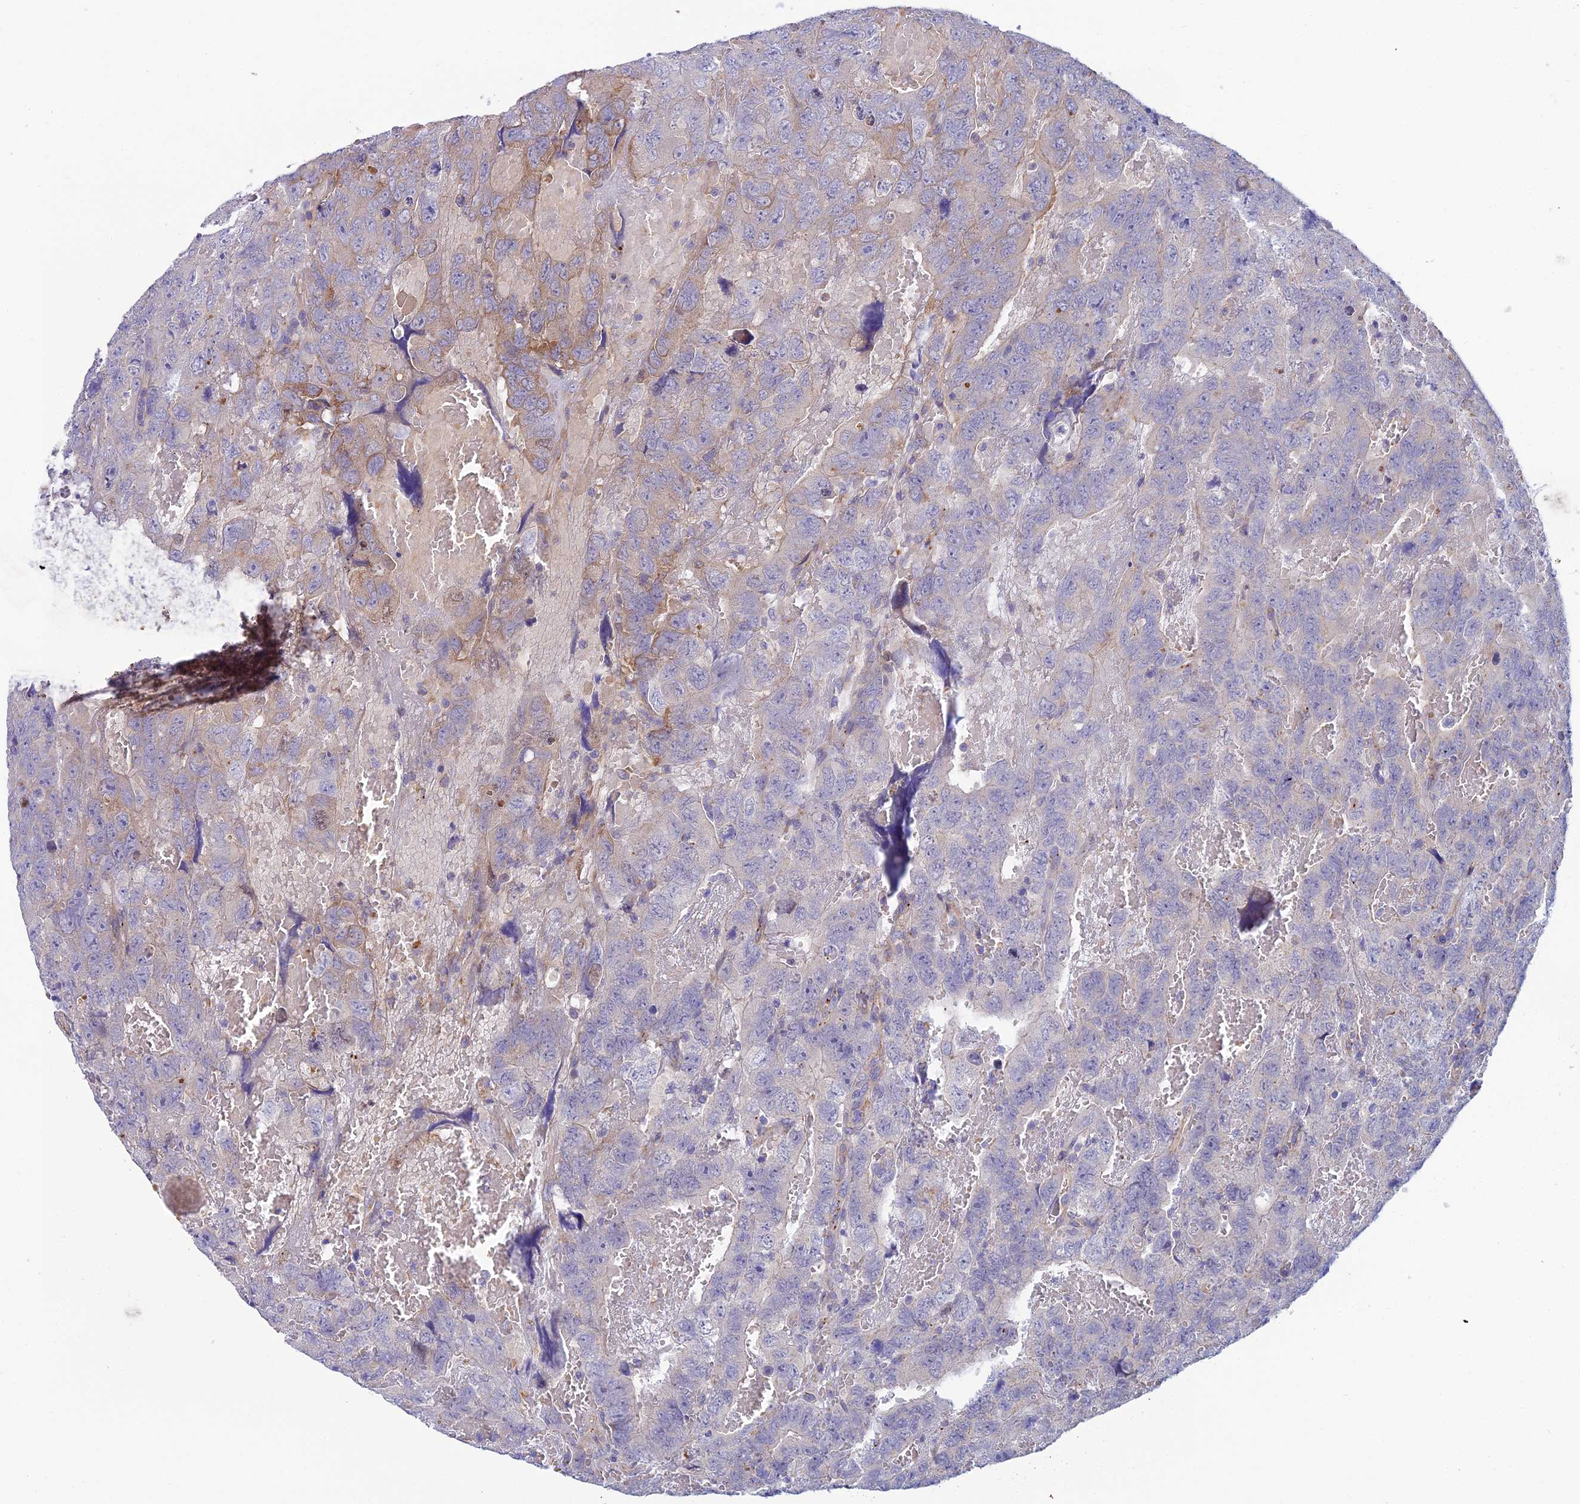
{"staining": {"intensity": "weak", "quantity": "<25%", "location": "cytoplasmic/membranous"}, "tissue": "testis cancer", "cell_type": "Tumor cells", "image_type": "cancer", "snomed": [{"axis": "morphology", "description": "Carcinoma, Embryonal, NOS"}, {"axis": "topography", "description": "Testis"}], "caption": "An immunohistochemistry (IHC) histopathology image of testis cancer is shown. There is no staining in tumor cells of testis cancer.", "gene": "ZNF564", "patient": {"sex": "male", "age": 45}}